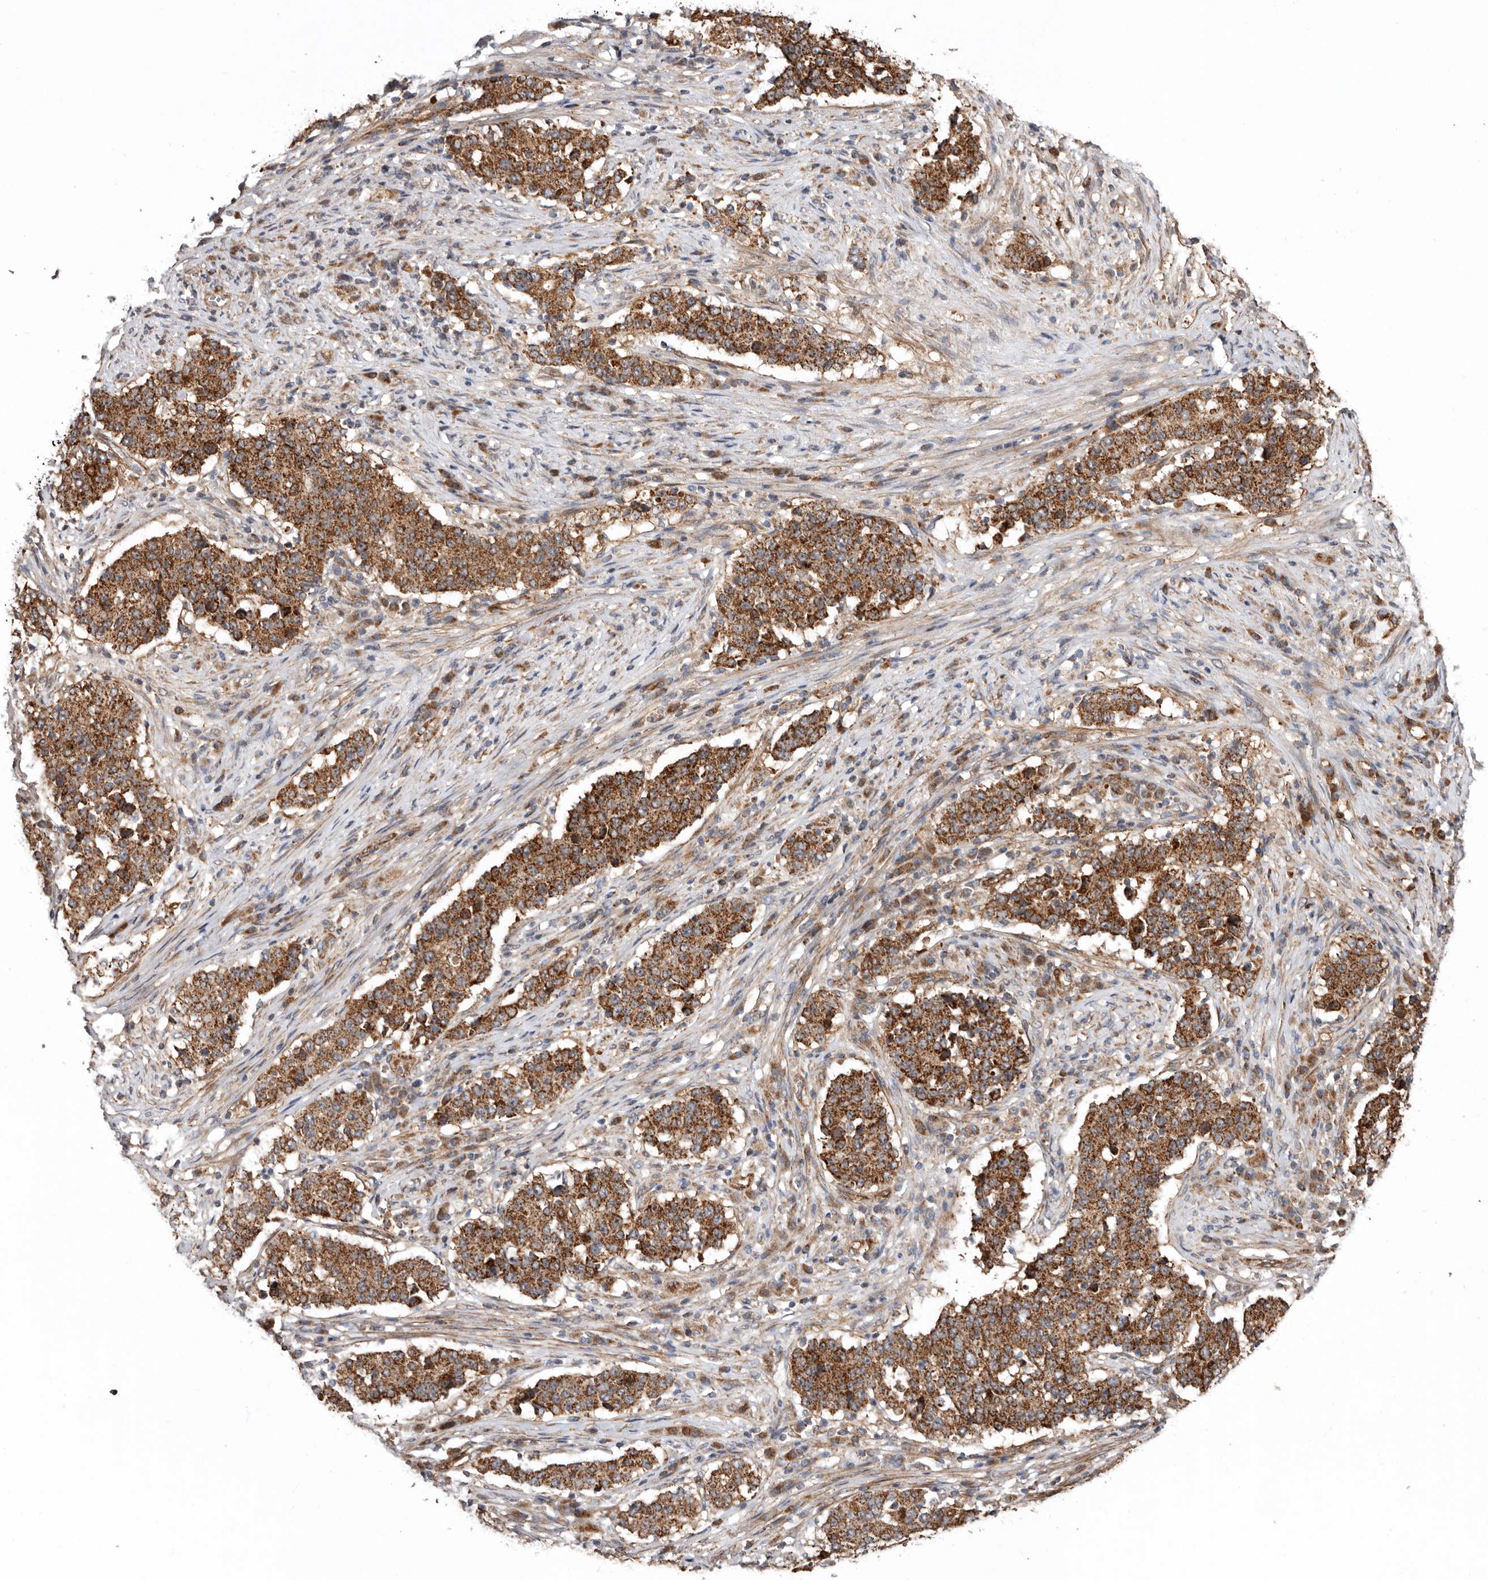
{"staining": {"intensity": "strong", "quantity": ">75%", "location": "cytoplasmic/membranous"}, "tissue": "stomach cancer", "cell_type": "Tumor cells", "image_type": "cancer", "snomed": [{"axis": "morphology", "description": "Adenocarcinoma, NOS"}, {"axis": "topography", "description": "Stomach"}], "caption": "A histopathology image of adenocarcinoma (stomach) stained for a protein reveals strong cytoplasmic/membranous brown staining in tumor cells.", "gene": "PROKR1", "patient": {"sex": "male", "age": 59}}